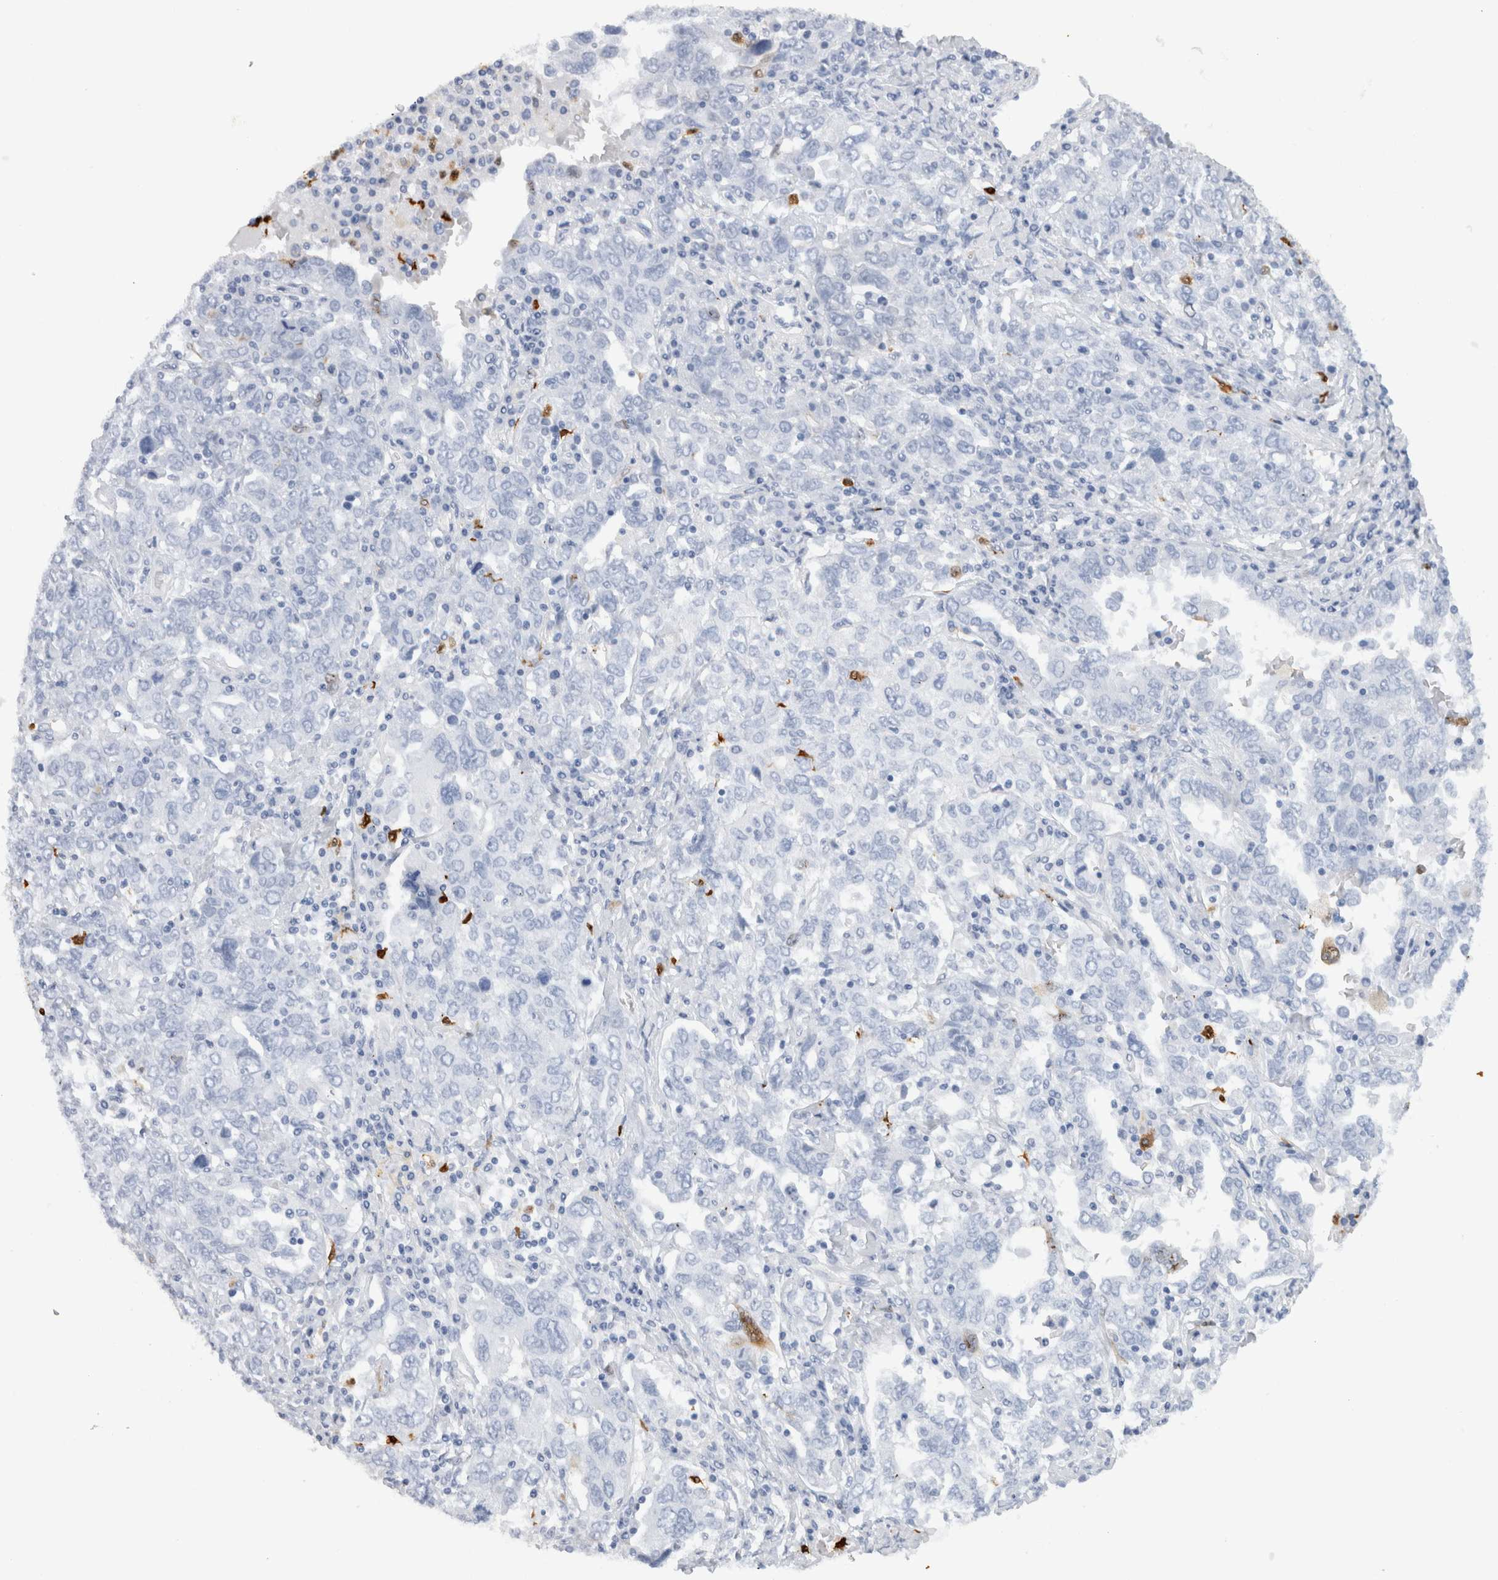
{"staining": {"intensity": "negative", "quantity": "none", "location": "none"}, "tissue": "ovarian cancer", "cell_type": "Tumor cells", "image_type": "cancer", "snomed": [{"axis": "morphology", "description": "Carcinoma, endometroid"}, {"axis": "topography", "description": "Ovary"}], "caption": "Endometroid carcinoma (ovarian) stained for a protein using IHC reveals no positivity tumor cells.", "gene": "S100A8", "patient": {"sex": "female", "age": 62}}